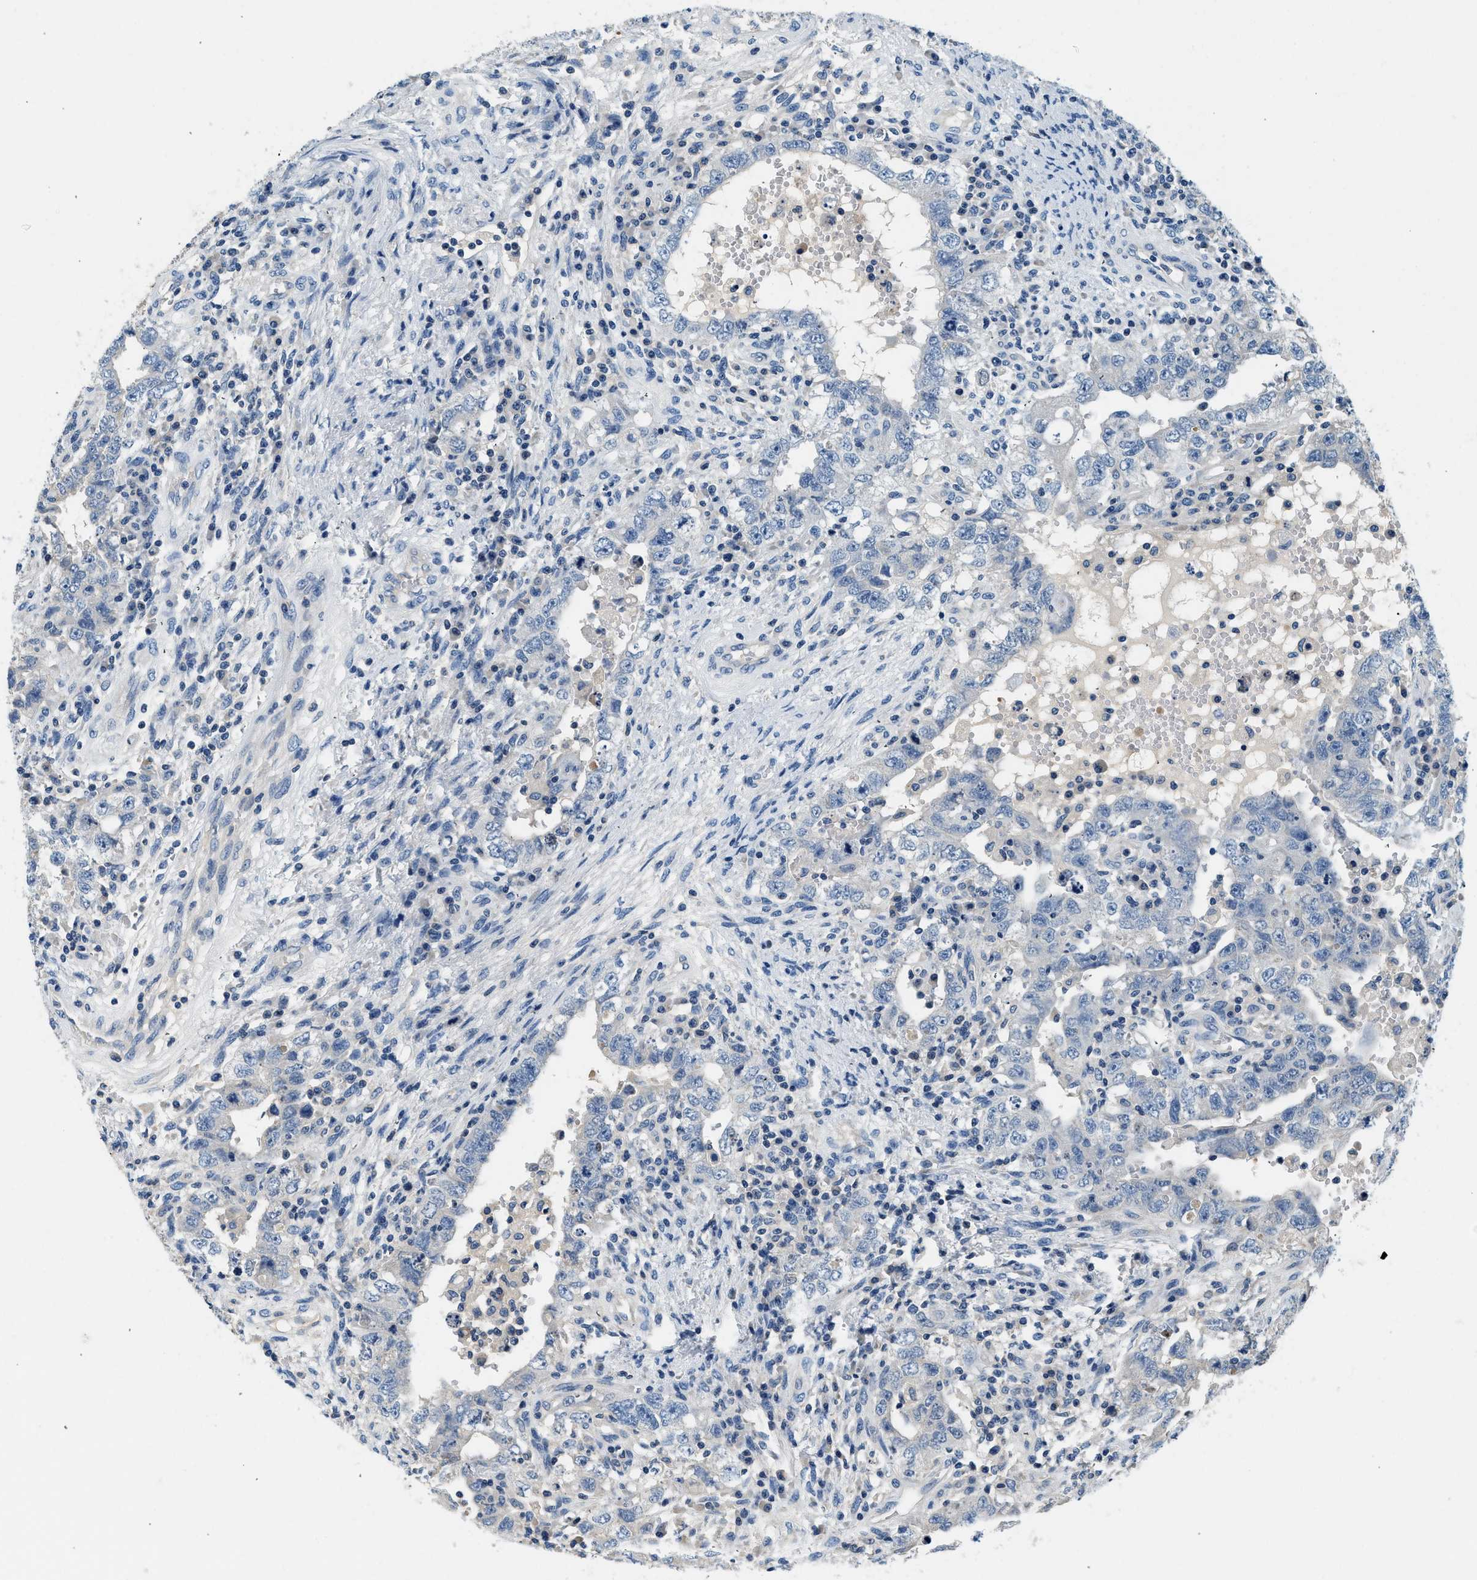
{"staining": {"intensity": "negative", "quantity": "none", "location": "none"}, "tissue": "testis cancer", "cell_type": "Tumor cells", "image_type": "cancer", "snomed": [{"axis": "morphology", "description": "Carcinoma, Embryonal, NOS"}, {"axis": "topography", "description": "Testis"}], "caption": "Testis embryonal carcinoma was stained to show a protein in brown. There is no significant staining in tumor cells.", "gene": "SLC35E1", "patient": {"sex": "male", "age": 26}}